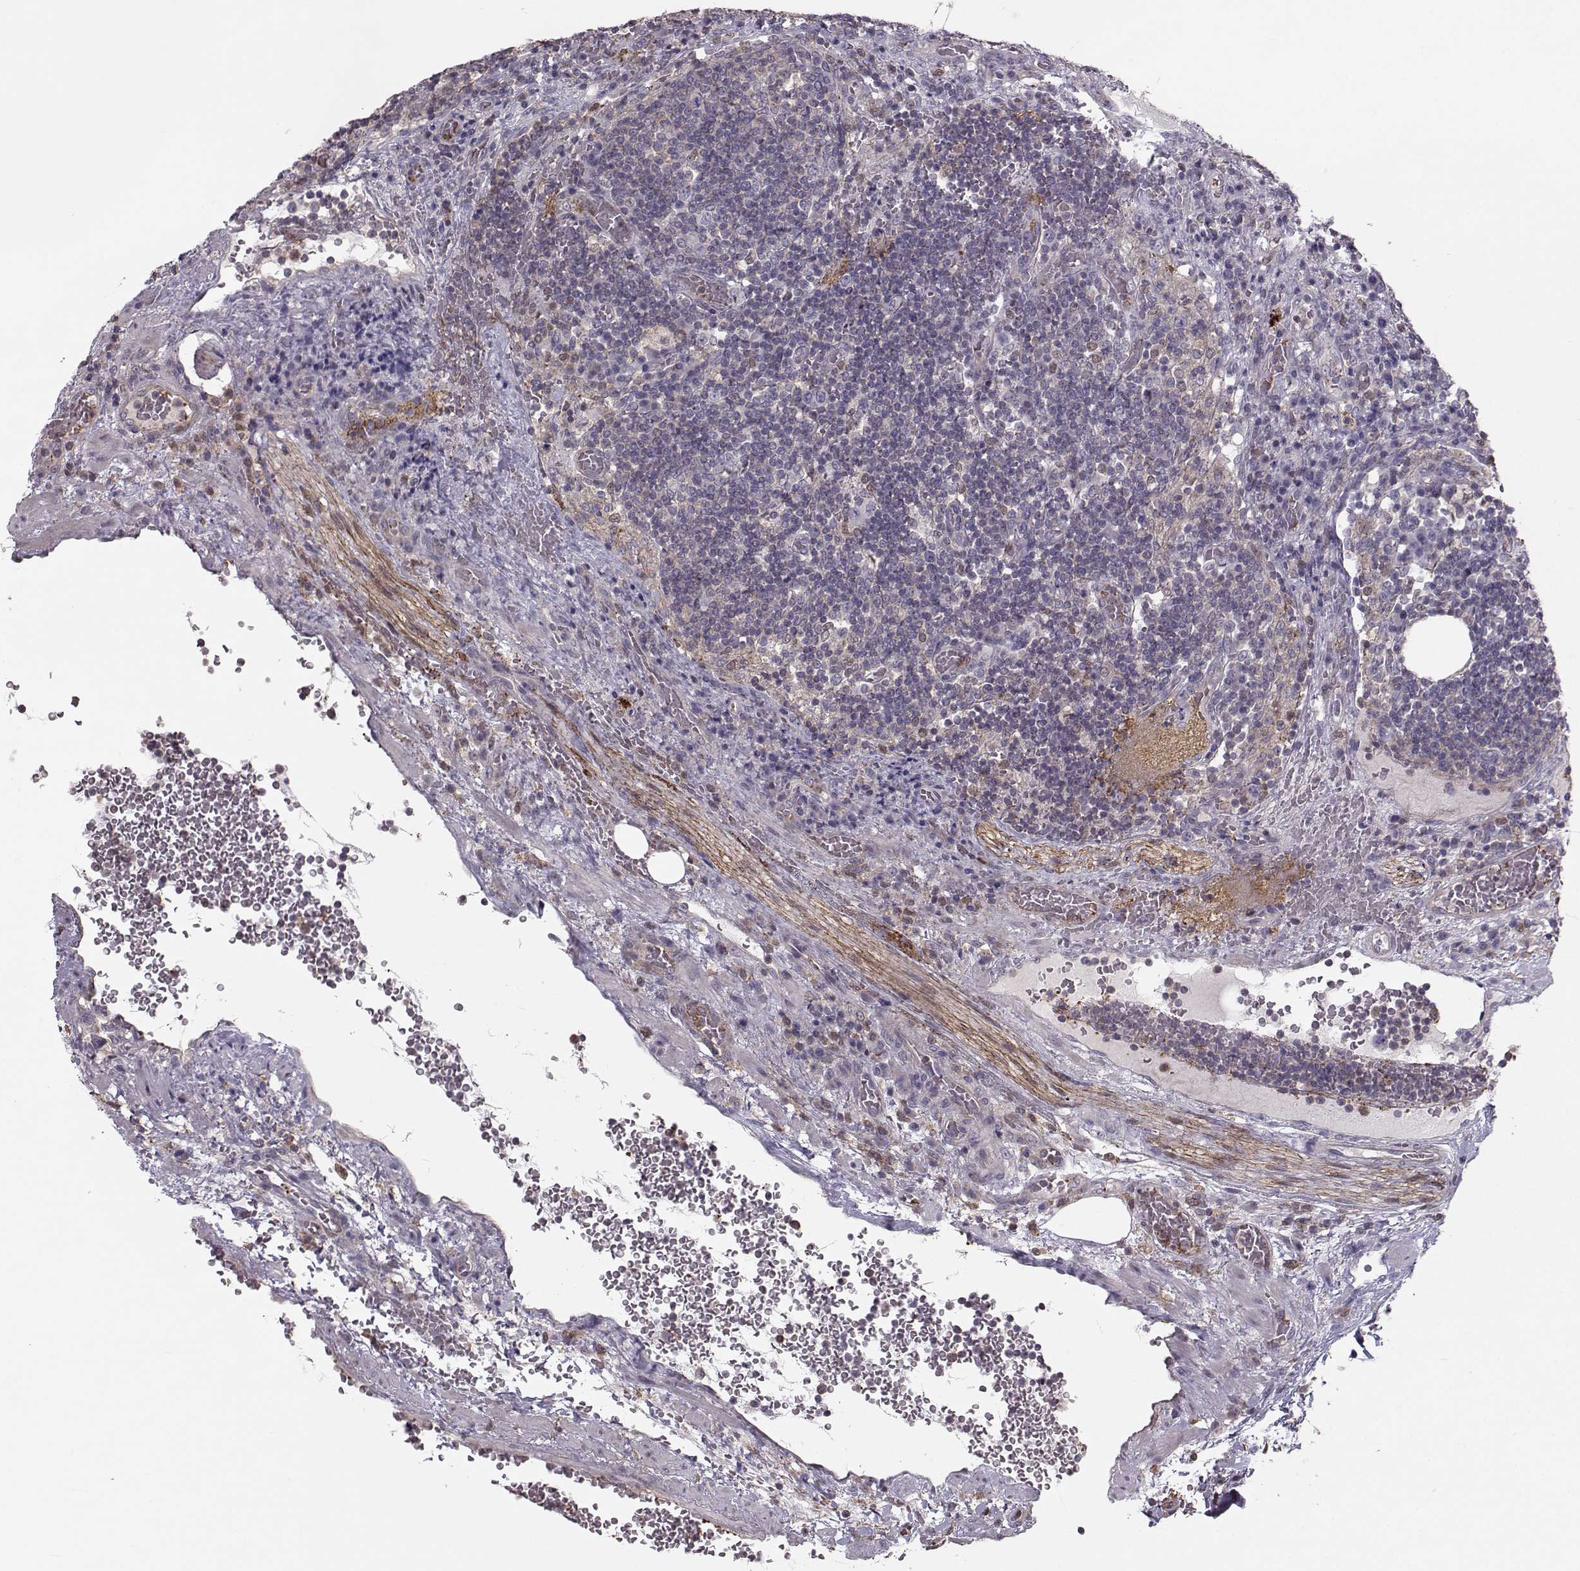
{"staining": {"intensity": "negative", "quantity": "none", "location": "none"}, "tissue": "lymph node", "cell_type": "Germinal center cells", "image_type": "normal", "snomed": [{"axis": "morphology", "description": "Normal tissue, NOS"}, {"axis": "topography", "description": "Lymph node"}], "caption": "A photomicrograph of lymph node stained for a protein demonstrates no brown staining in germinal center cells. (DAB (3,3'-diaminobenzidine) immunohistochemistry (IHC), high magnification).", "gene": "ASB16", "patient": {"sex": "male", "age": 63}}